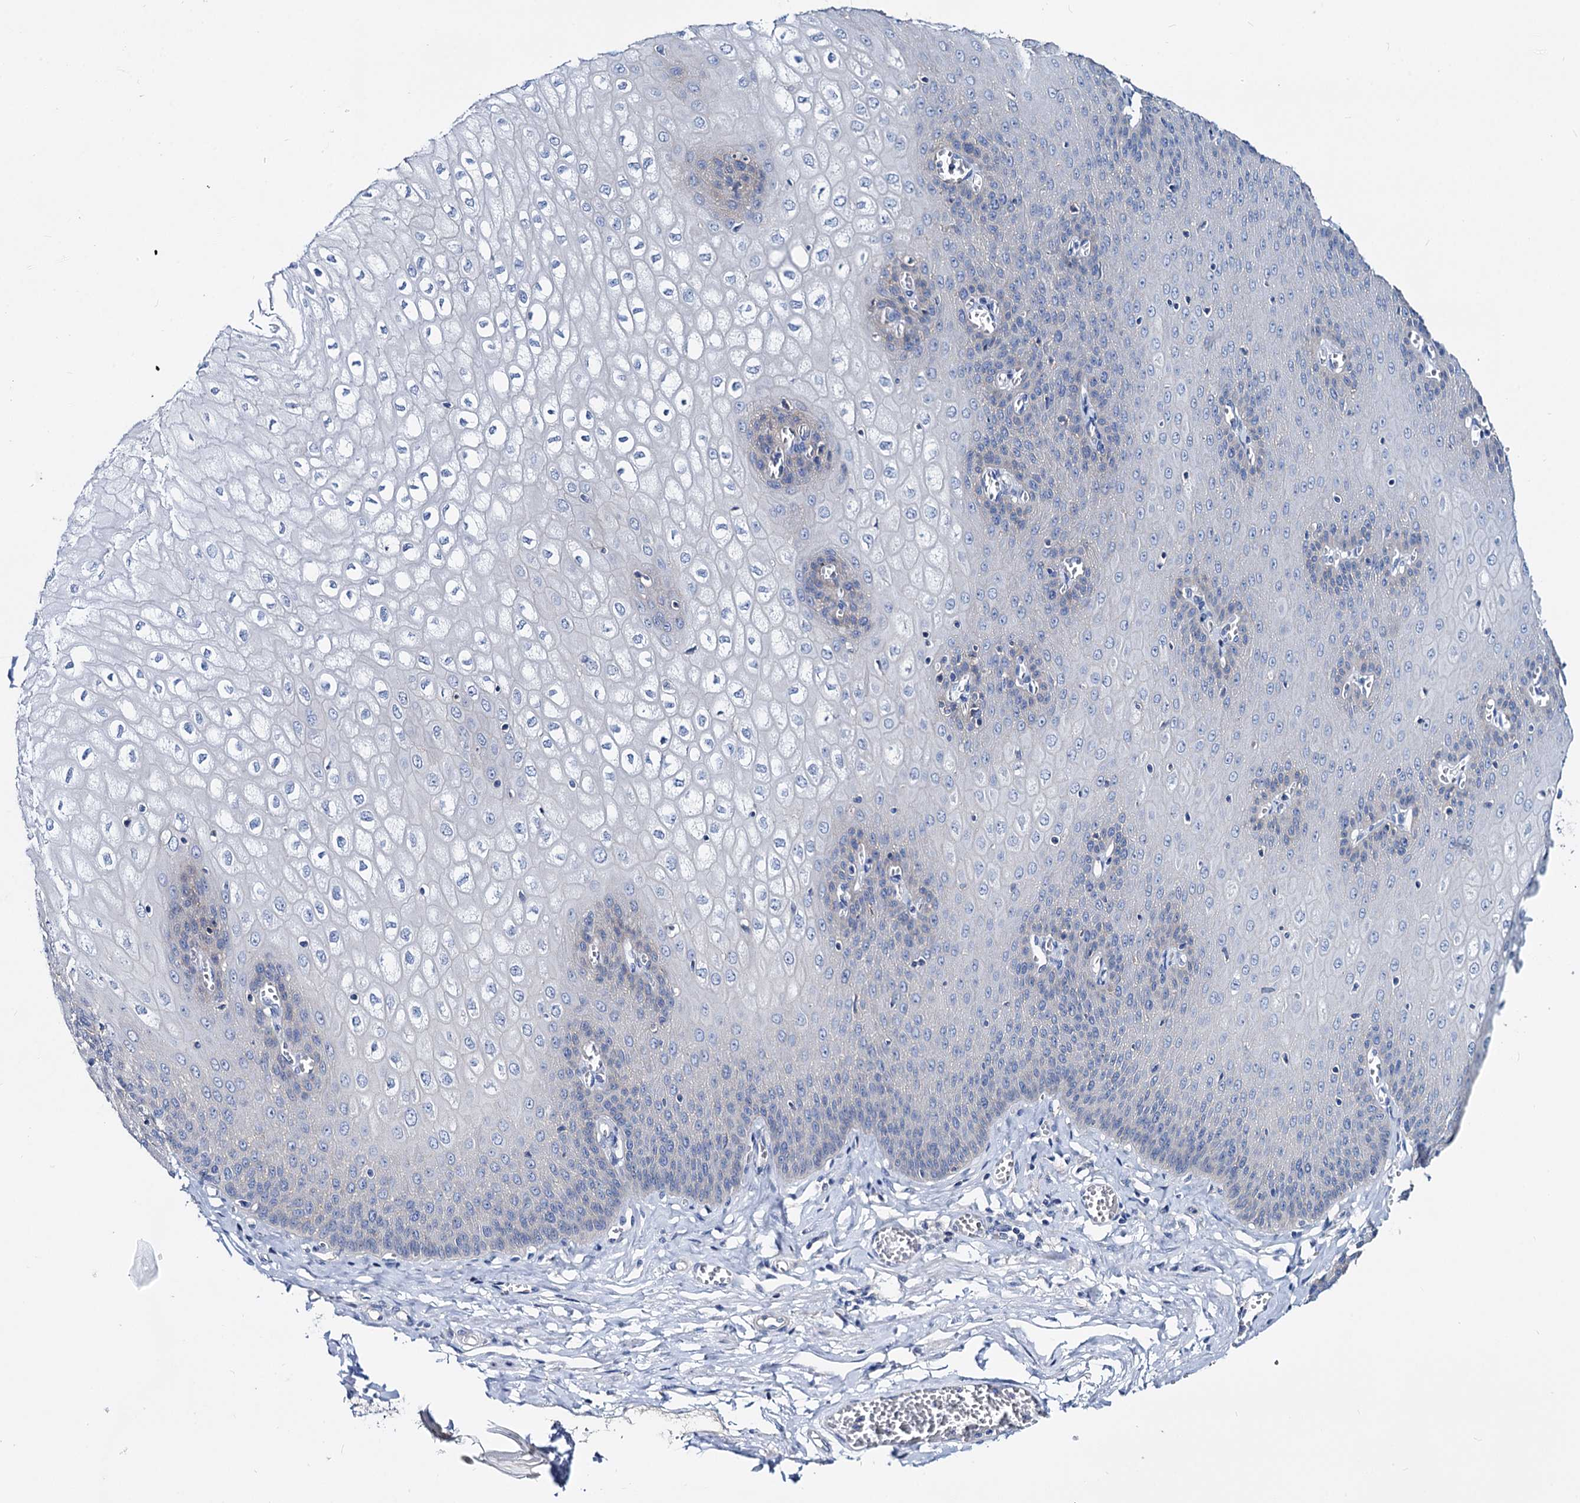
{"staining": {"intensity": "weak", "quantity": "<25%", "location": "cytoplasmic/membranous"}, "tissue": "esophagus", "cell_type": "Squamous epithelial cells", "image_type": "normal", "snomed": [{"axis": "morphology", "description": "Normal tissue, NOS"}, {"axis": "topography", "description": "Esophagus"}], "caption": "Image shows no protein positivity in squamous epithelial cells of unremarkable esophagus.", "gene": "DYDC2", "patient": {"sex": "male", "age": 60}}